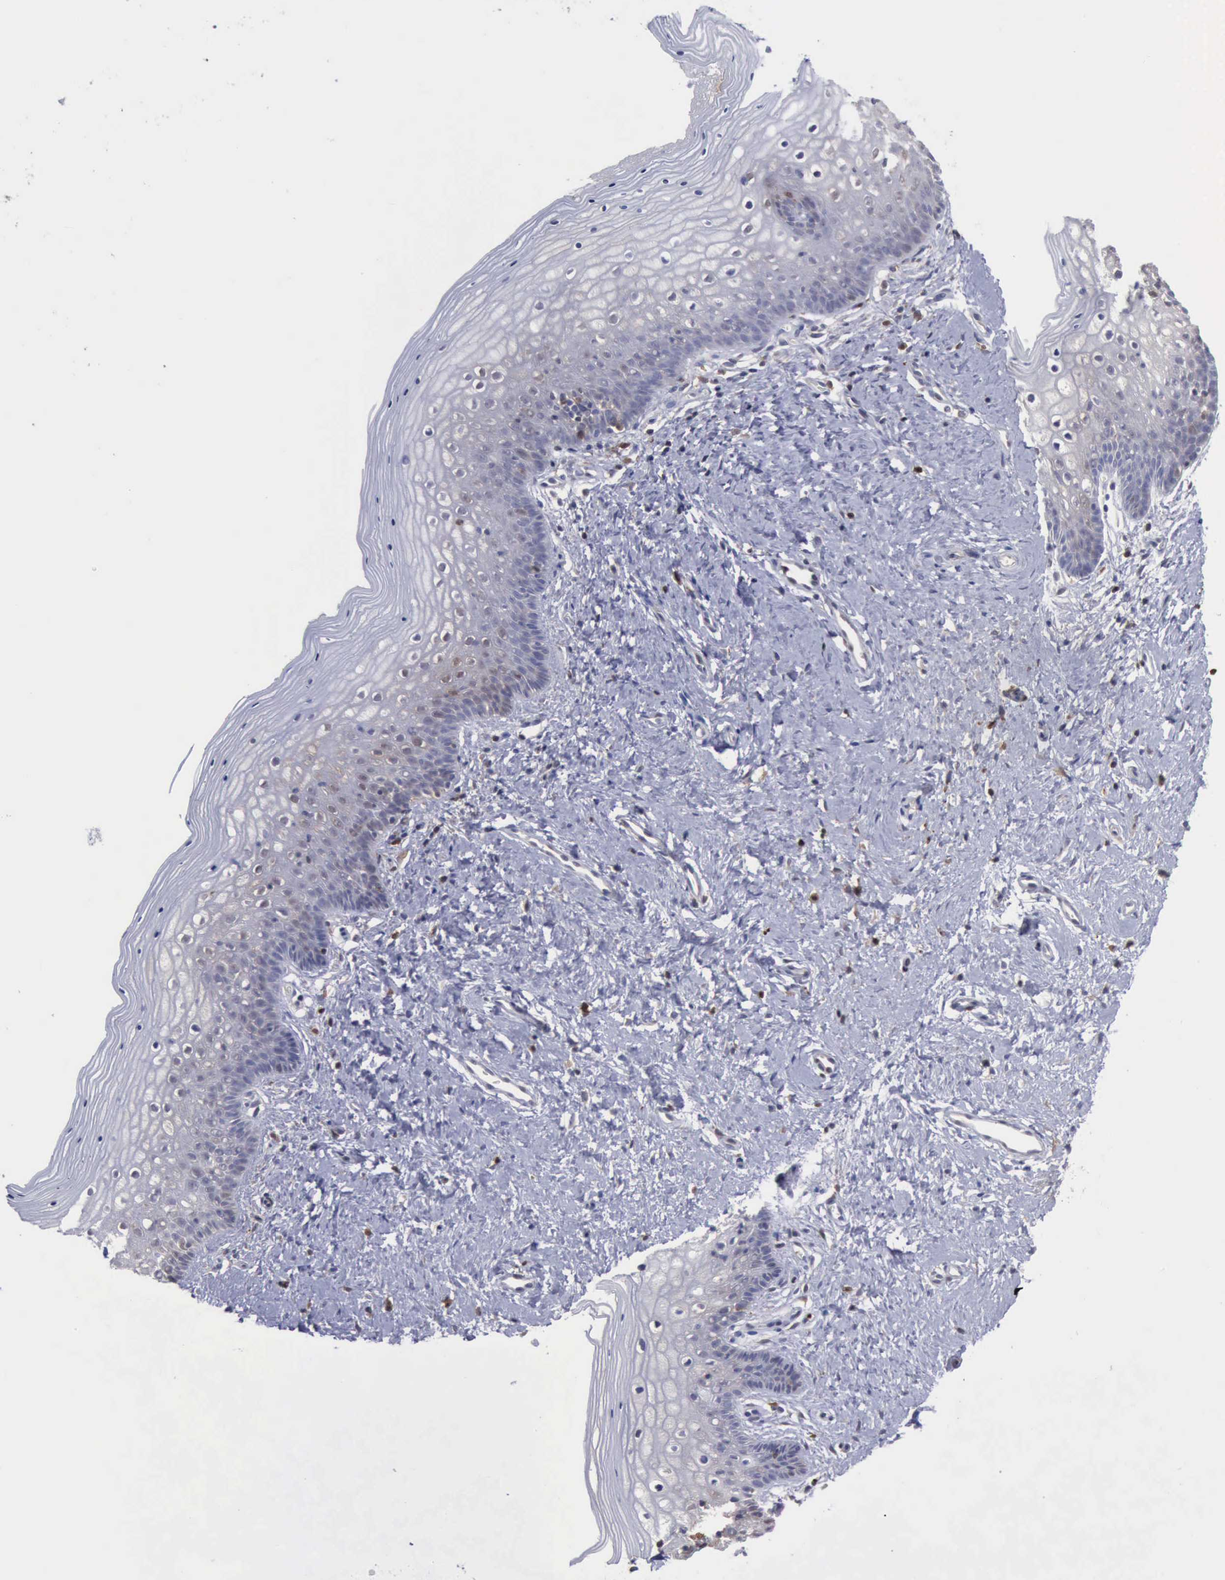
{"staining": {"intensity": "weak", "quantity": "<25%", "location": "cytoplasmic/membranous,nuclear"}, "tissue": "vagina", "cell_type": "Squamous epithelial cells", "image_type": "normal", "snomed": [{"axis": "morphology", "description": "Normal tissue, NOS"}, {"axis": "topography", "description": "Vagina"}], "caption": "Protein analysis of benign vagina demonstrates no significant expression in squamous epithelial cells. Brightfield microscopy of immunohistochemistry (IHC) stained with DAB (brown) and hematoxylin (blue), captured at high magnification.", "gene": "STAT1", "patient": {"sex": "female", "age": 46}}